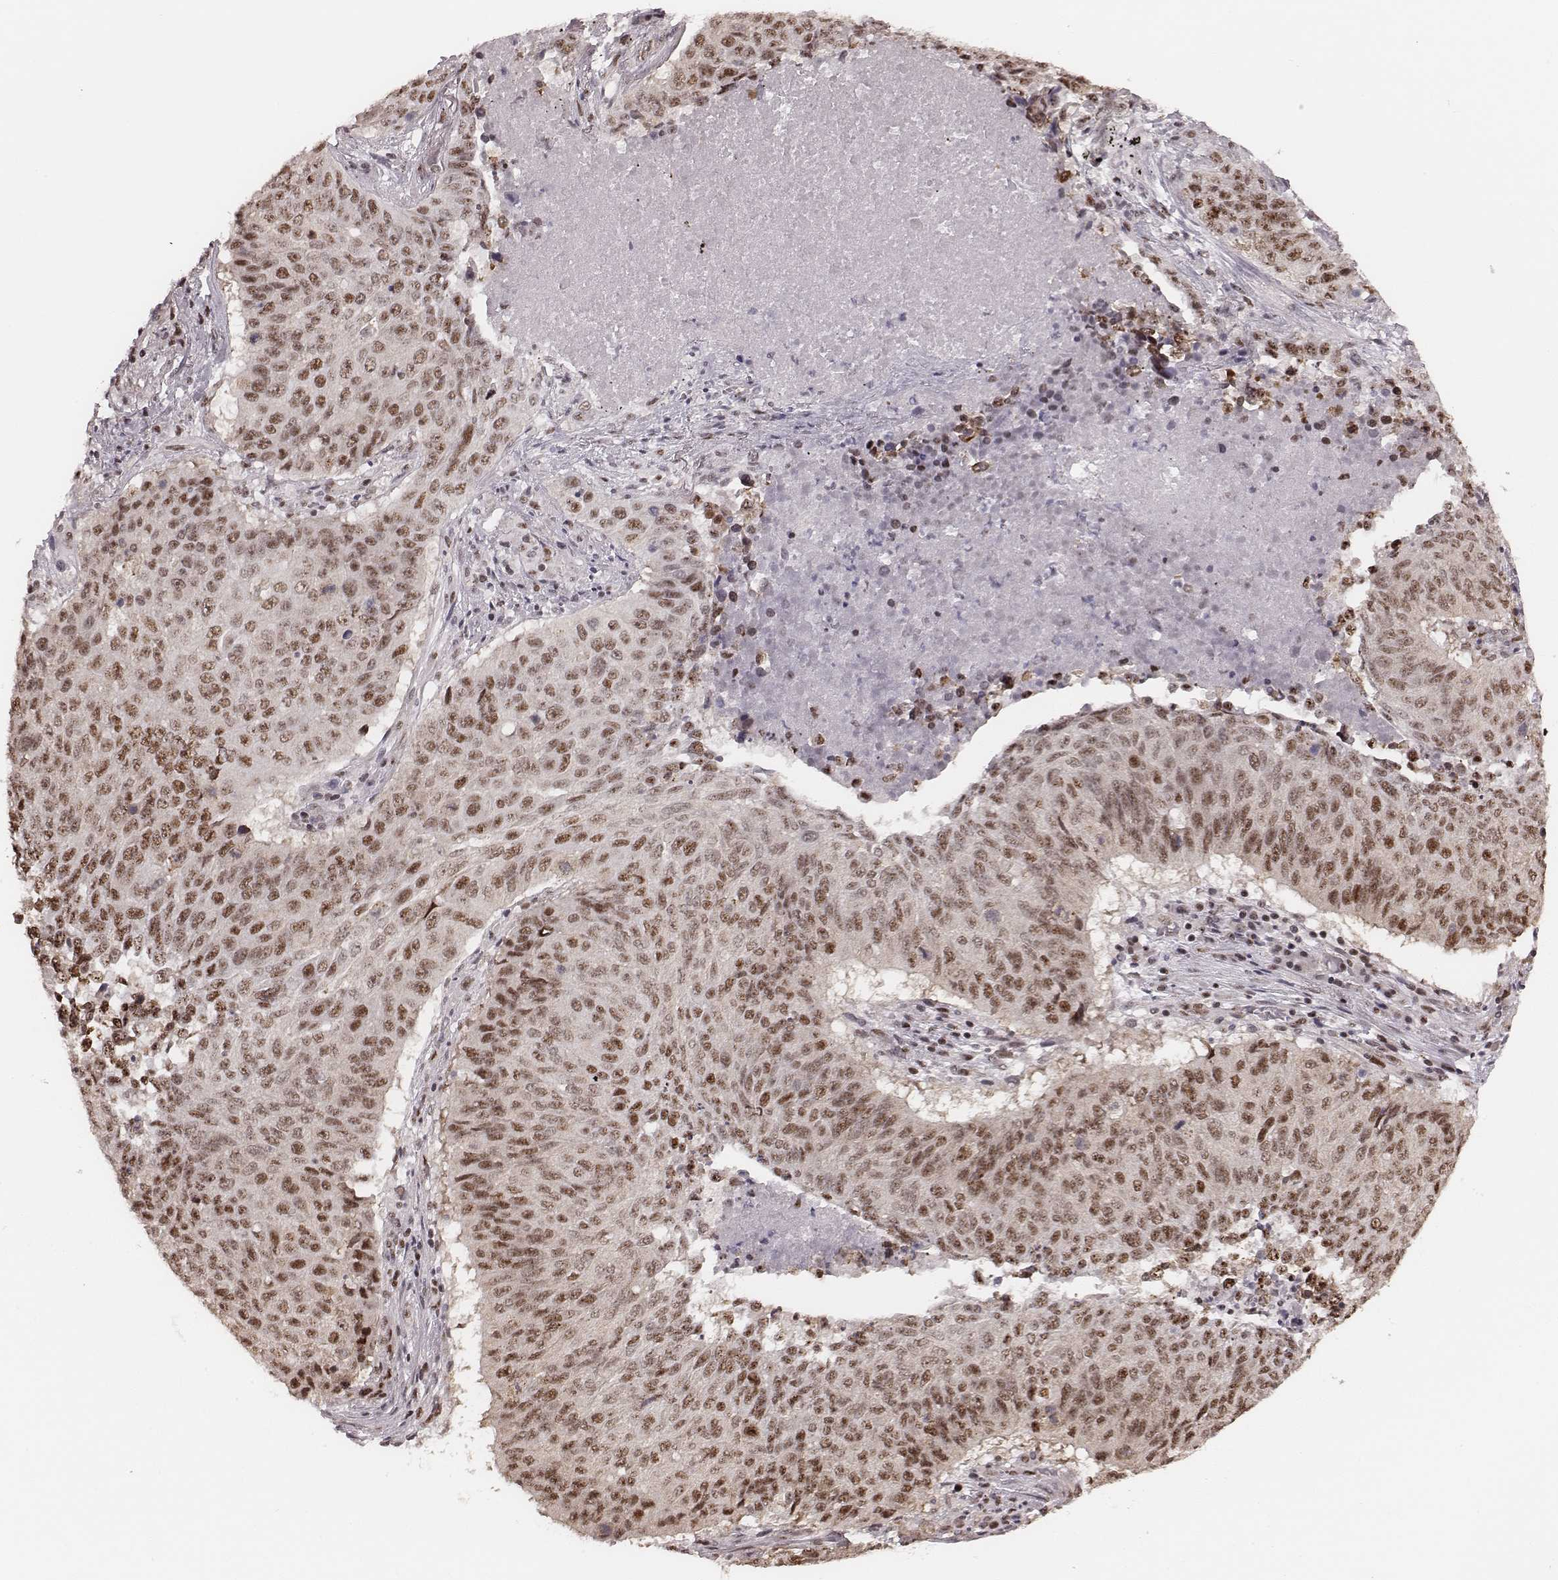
{"staining": {"intensity": "moderate", "quantity": ">75%", "location": "nuclear"}, "tissue": "lung cancer", "cell_type": "Tumor cells", "image_type": "cancer", "snomed": [{"axis": "morphology", "description": "Normal tissue, NOS"}, {"axis": "morphology", "description": "Squamous cell carcinoma, NOS"}, {"axis": "topography", "description": "Bronchus"}, {"axis": "topography", "description": "Lung"}], "caption": "A histopathology image of lung cancer (squamous cell carcinoma) stained for a protein reveals moderate nuclear brown staining in tumor cells.", "gene": "LUC7L", "patient": {"sex": "male", "age": 64}}